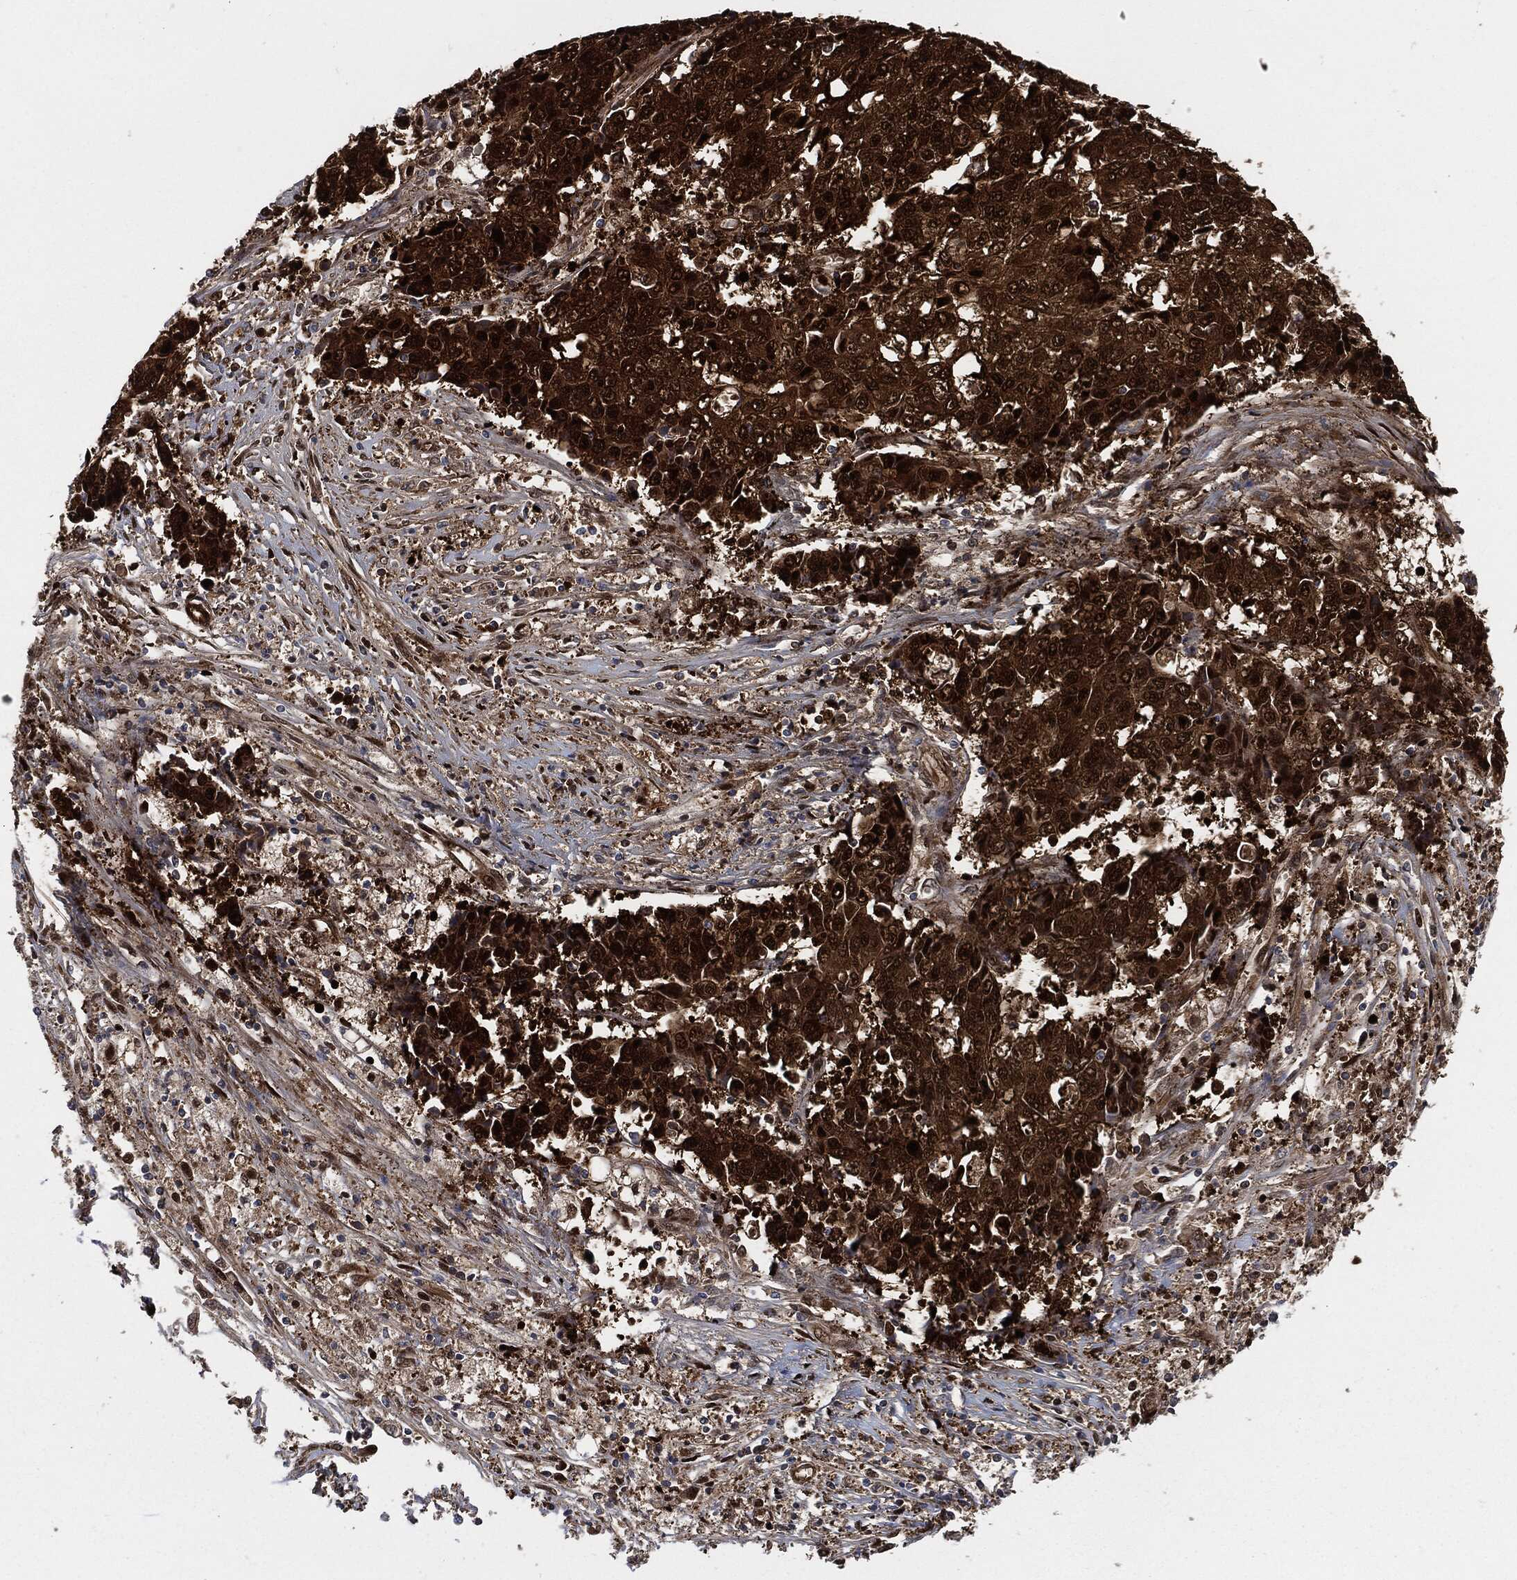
{"staining": {"intensity": "strong", "quantity": ">75%", "location": "cytoplasmic/membranous,nuclear"}, "tissue": "ovarian cancer", "cell_type": "Tumor cells", "image_type": "cancer", "snomed": [{"axis": "morphology", "description": "Carcinoma, endometroid"}, {"axis": "topography", "description": "Ovary"}], "caption": "Tumor cells display high levels of strong cytoplasmic/membranous and nuclear expression in approximately >75% of cells in human endometroid carcinoma (ovarian). (DAB = brown stain, brightfield microscopy at high magnification).", "gene": "DCTN1", "patient": {"sex": "female", "age": 42}}